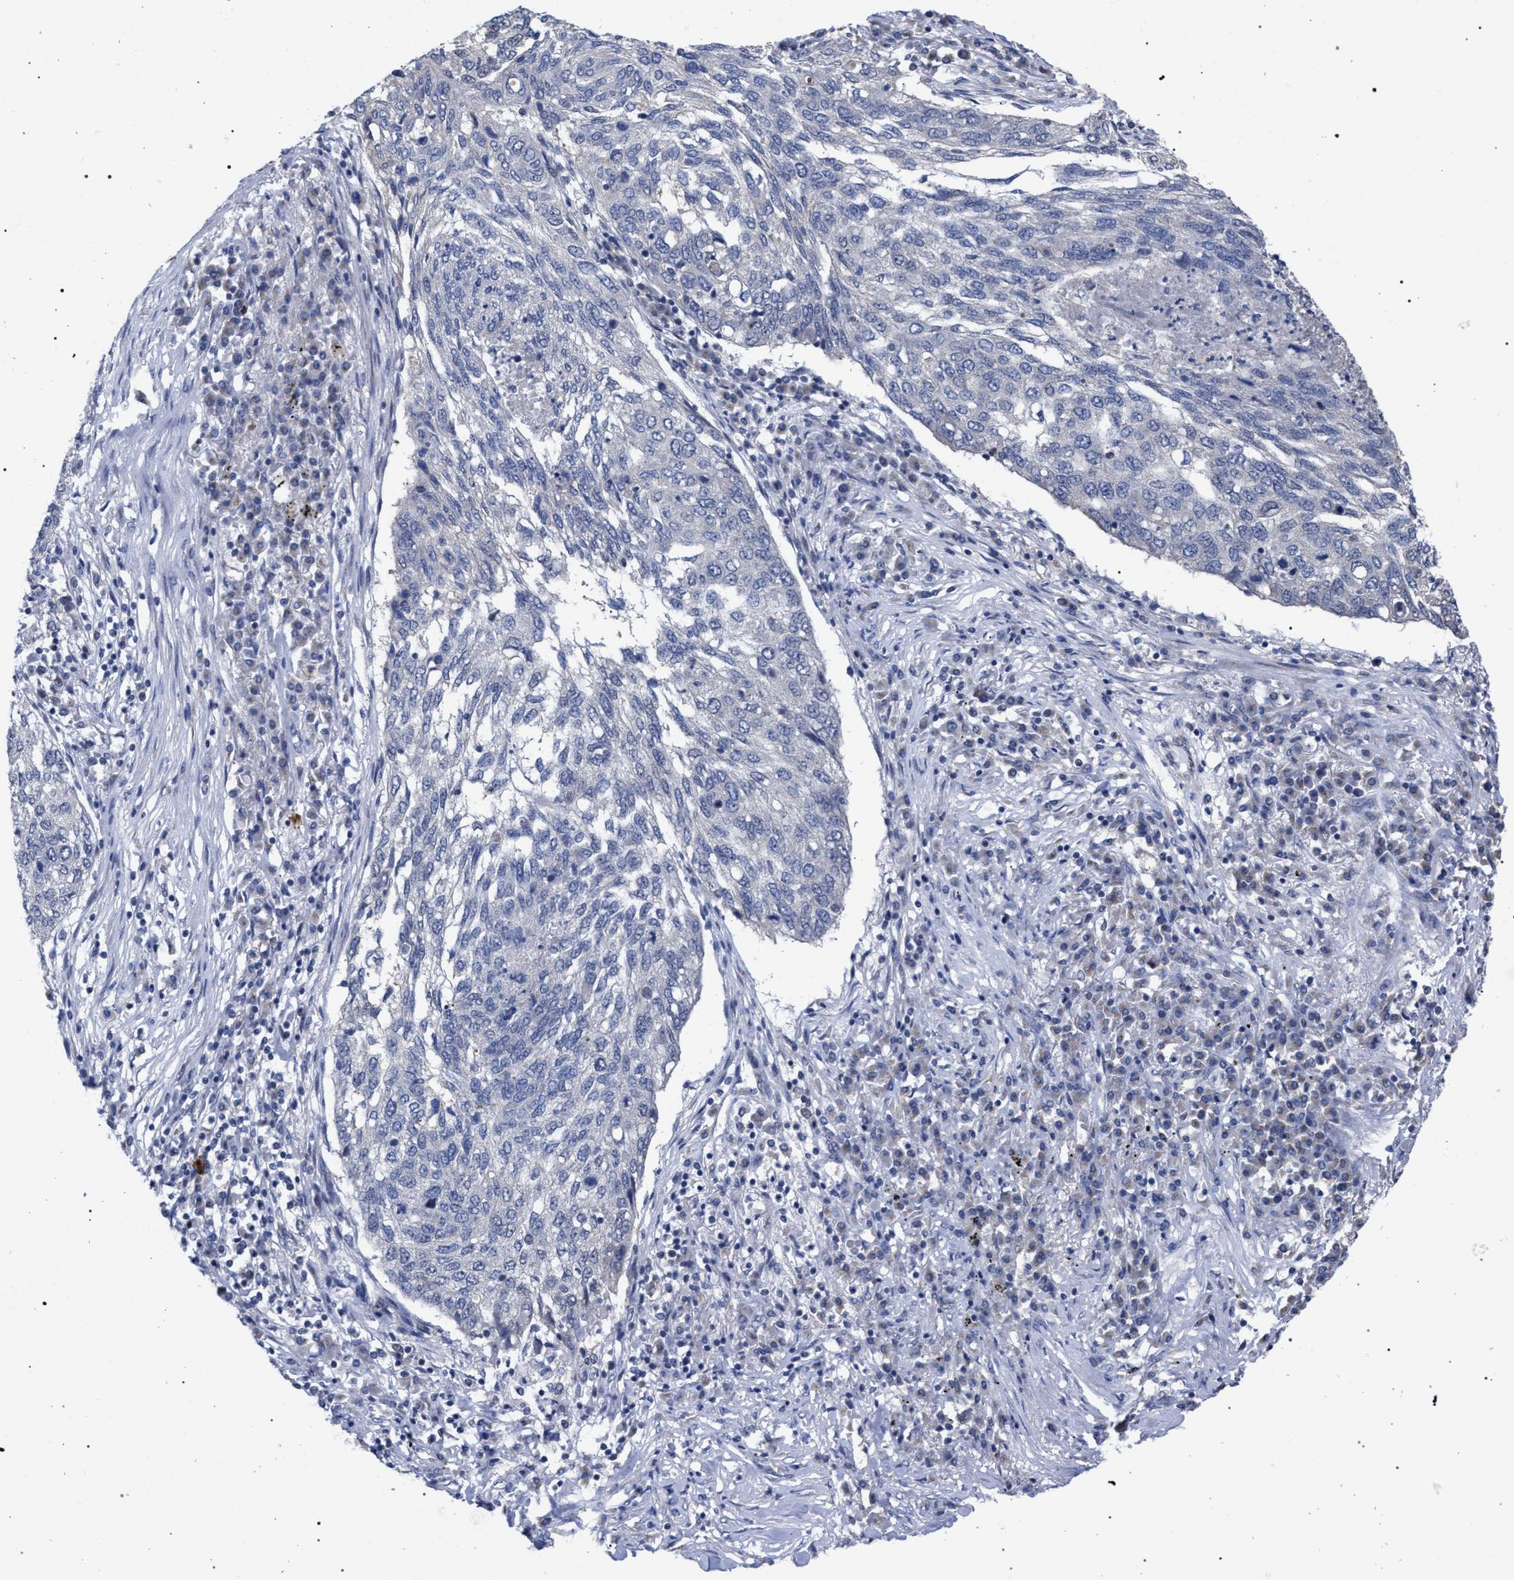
{"staining": {"intensity": "negative", "quantity": "none", "location": "none"}, "tissue": "lung cancer", "cell_type": "Tumor cells", "image_type": "cancer", "snomed": [{"axis": "morphology", "description": "Squamous cell carcinoma, NOS"}, {"axis": "topography", "description": "Lung"}], "caption": "The micrograph demonstrates no staining of tumor cells in lung squamous cell carcinoma. (IHC, brightfield microscopy, high magnification).", "gene": "GOLGA2", "patient": {"sex": "female", "age": 63}}